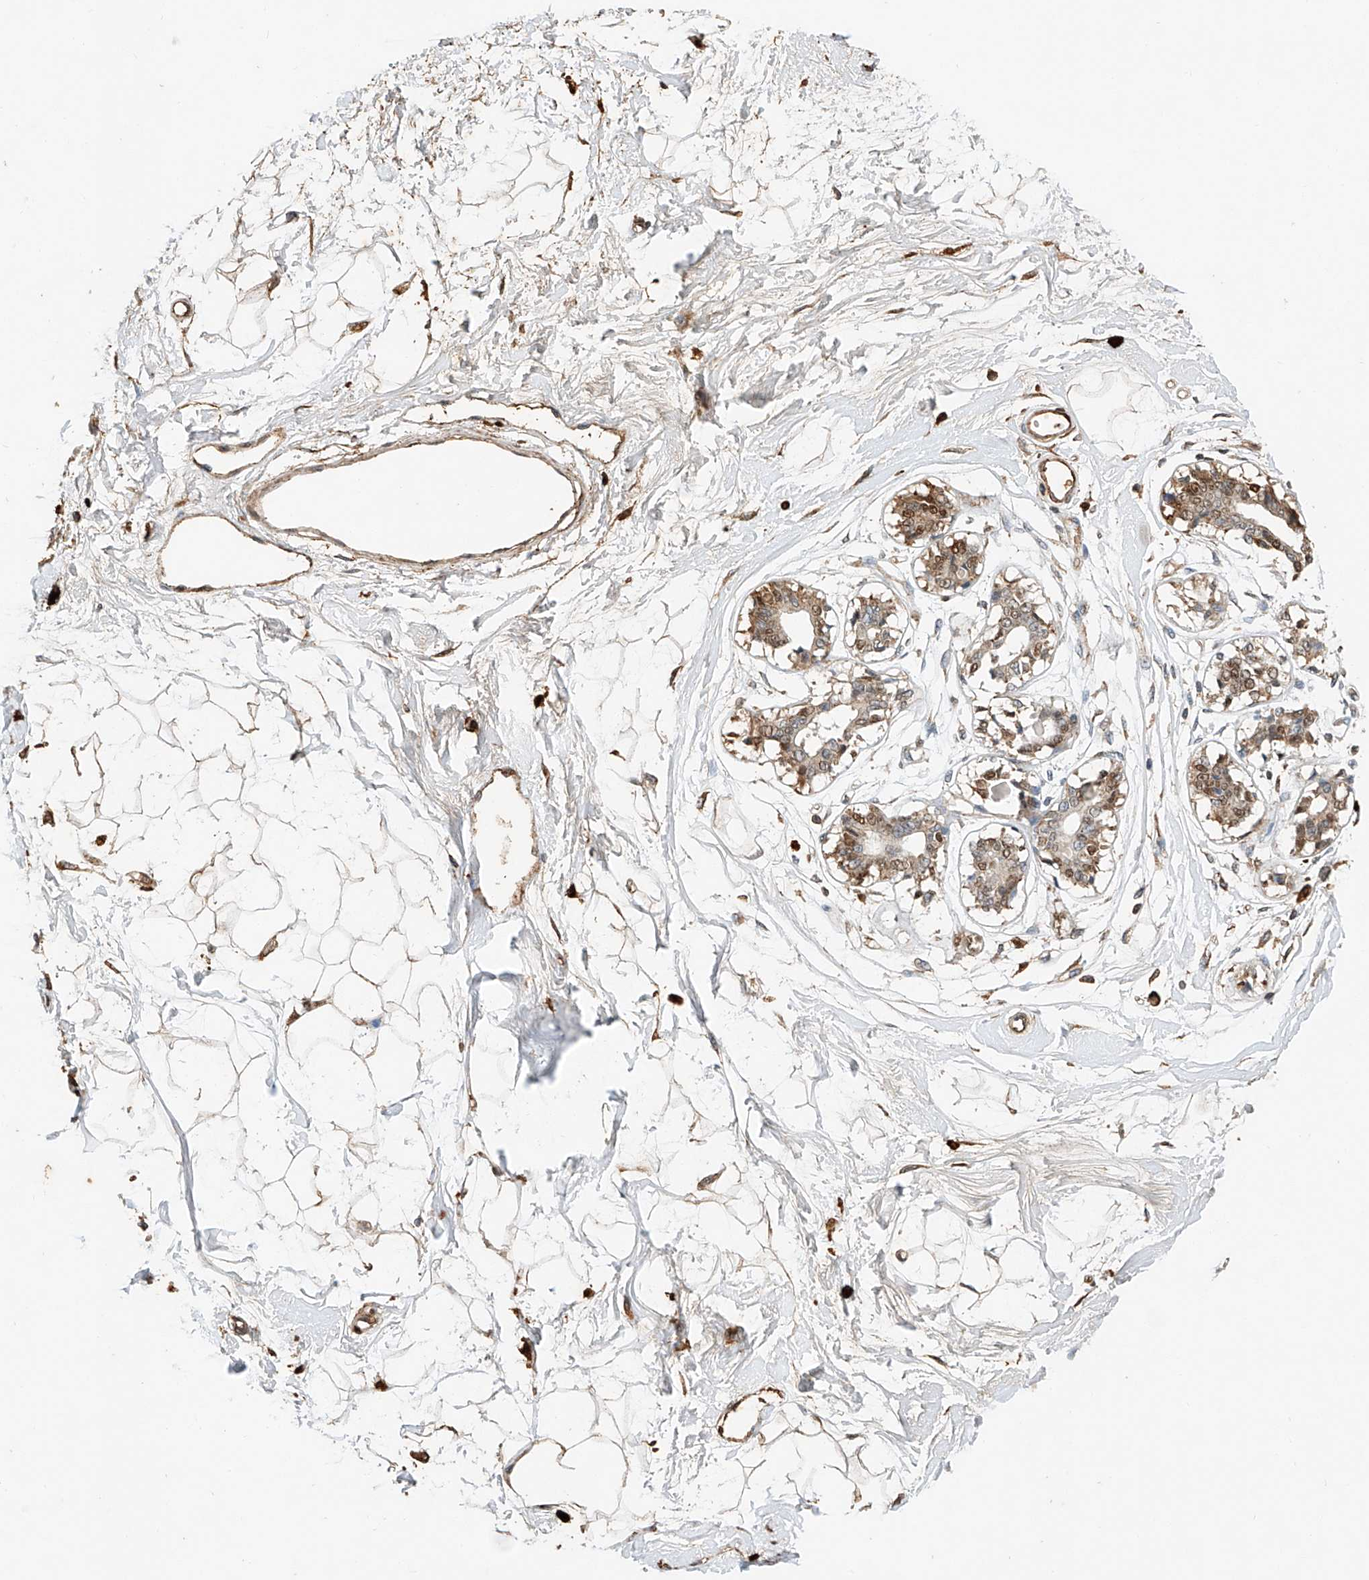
{"staining": {"intensity": "negative", "quantity": "none", "location": "none"}, "tissue": "breast", "cell_type": "Adipocytes", "image_type": "normal", "snomed": [{"axis": "morphology", "description": "Normal tissue, NOS"}, {"axis": "topography", "description": "Breast"}], "caption": "High power microscopy photomicrograph of an immunohistochemistry (IHC) image of normal breast, revealing no significant positivity in adipocytes.", "gene": "CTDP1", "patient": {"sex": "female", "age": 45}}